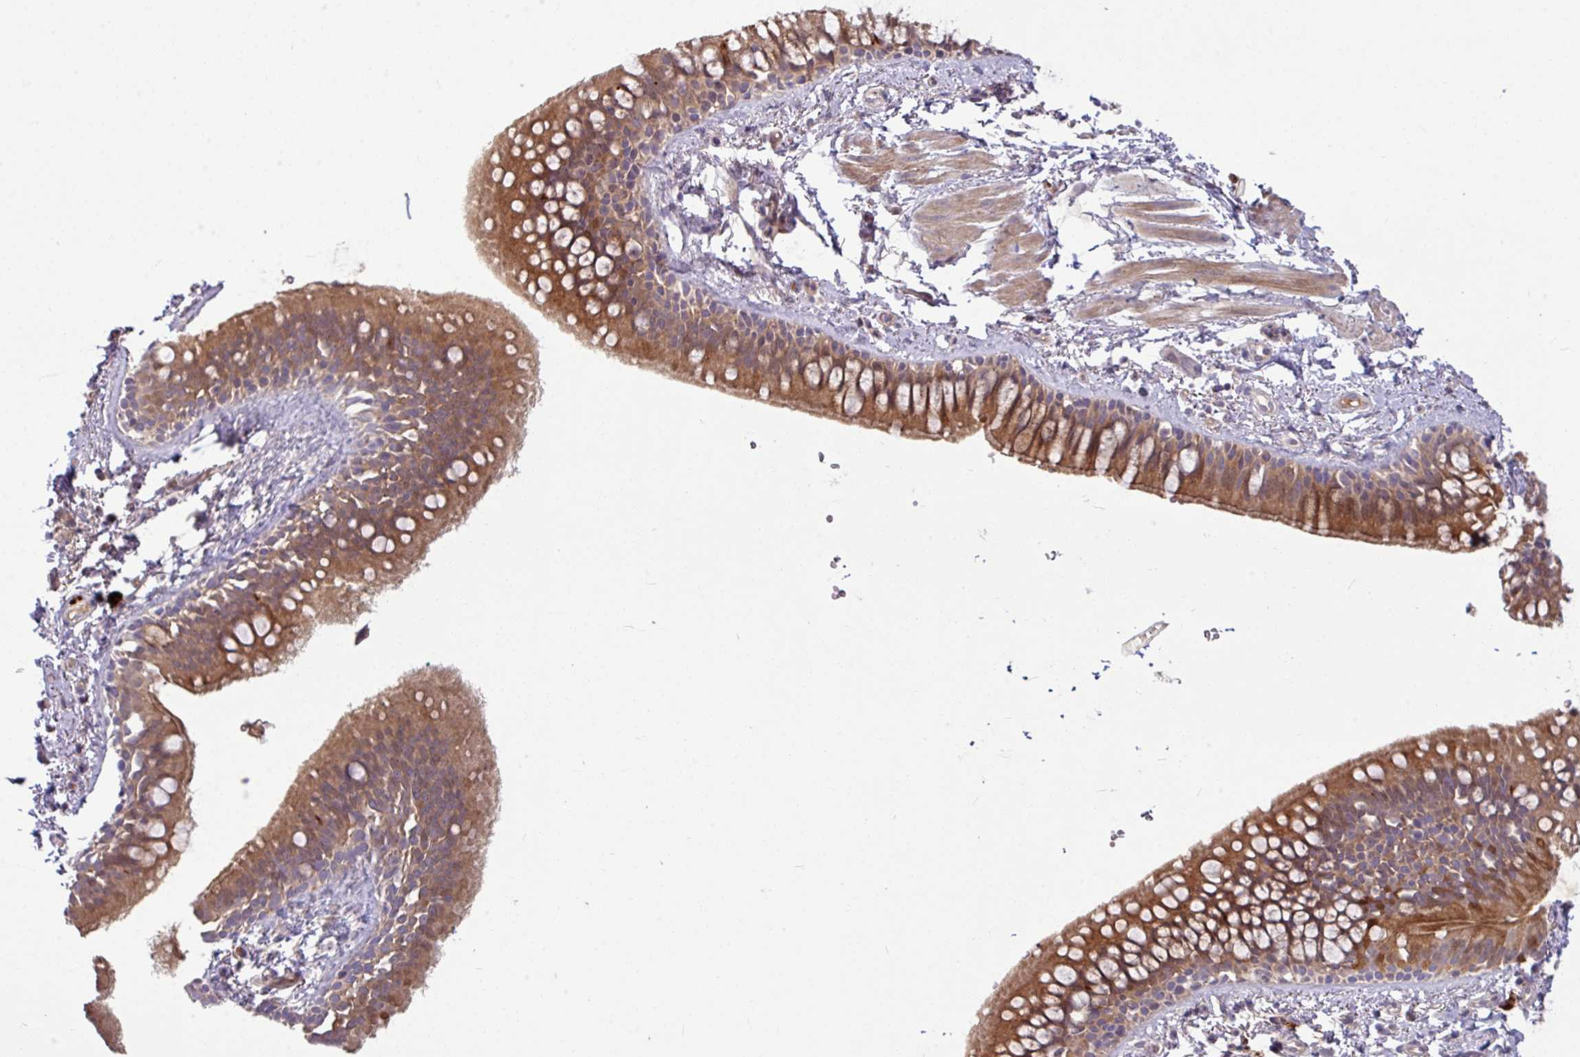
{"staining": {"intensity": "moderate", "quantity": ">75%", "location": "cytoplasmic/membranous"}, "tissue": "bronchus", "cell_type": "Respiratory epithelial cells", "image_type": "normal", "snomed": [{"axis": "morphology", "description": "Normal tissue, NOS"}, {"axis": "morphology", "description": "Squamous cell carcinoma, NOS"}, {"axis": "topography", "description": "Bronchus"}, {"axis": "topography", "description": "Lung"}], "caption": "Immunohistochemistry of normal bronchus demonstrates medium levels of moderate cytoplasmic/membranous expression in about >75% of respiratory epithelial cells.", "gene": "B4GALNT4", "patient": {"sex": "female", "age": 70}}